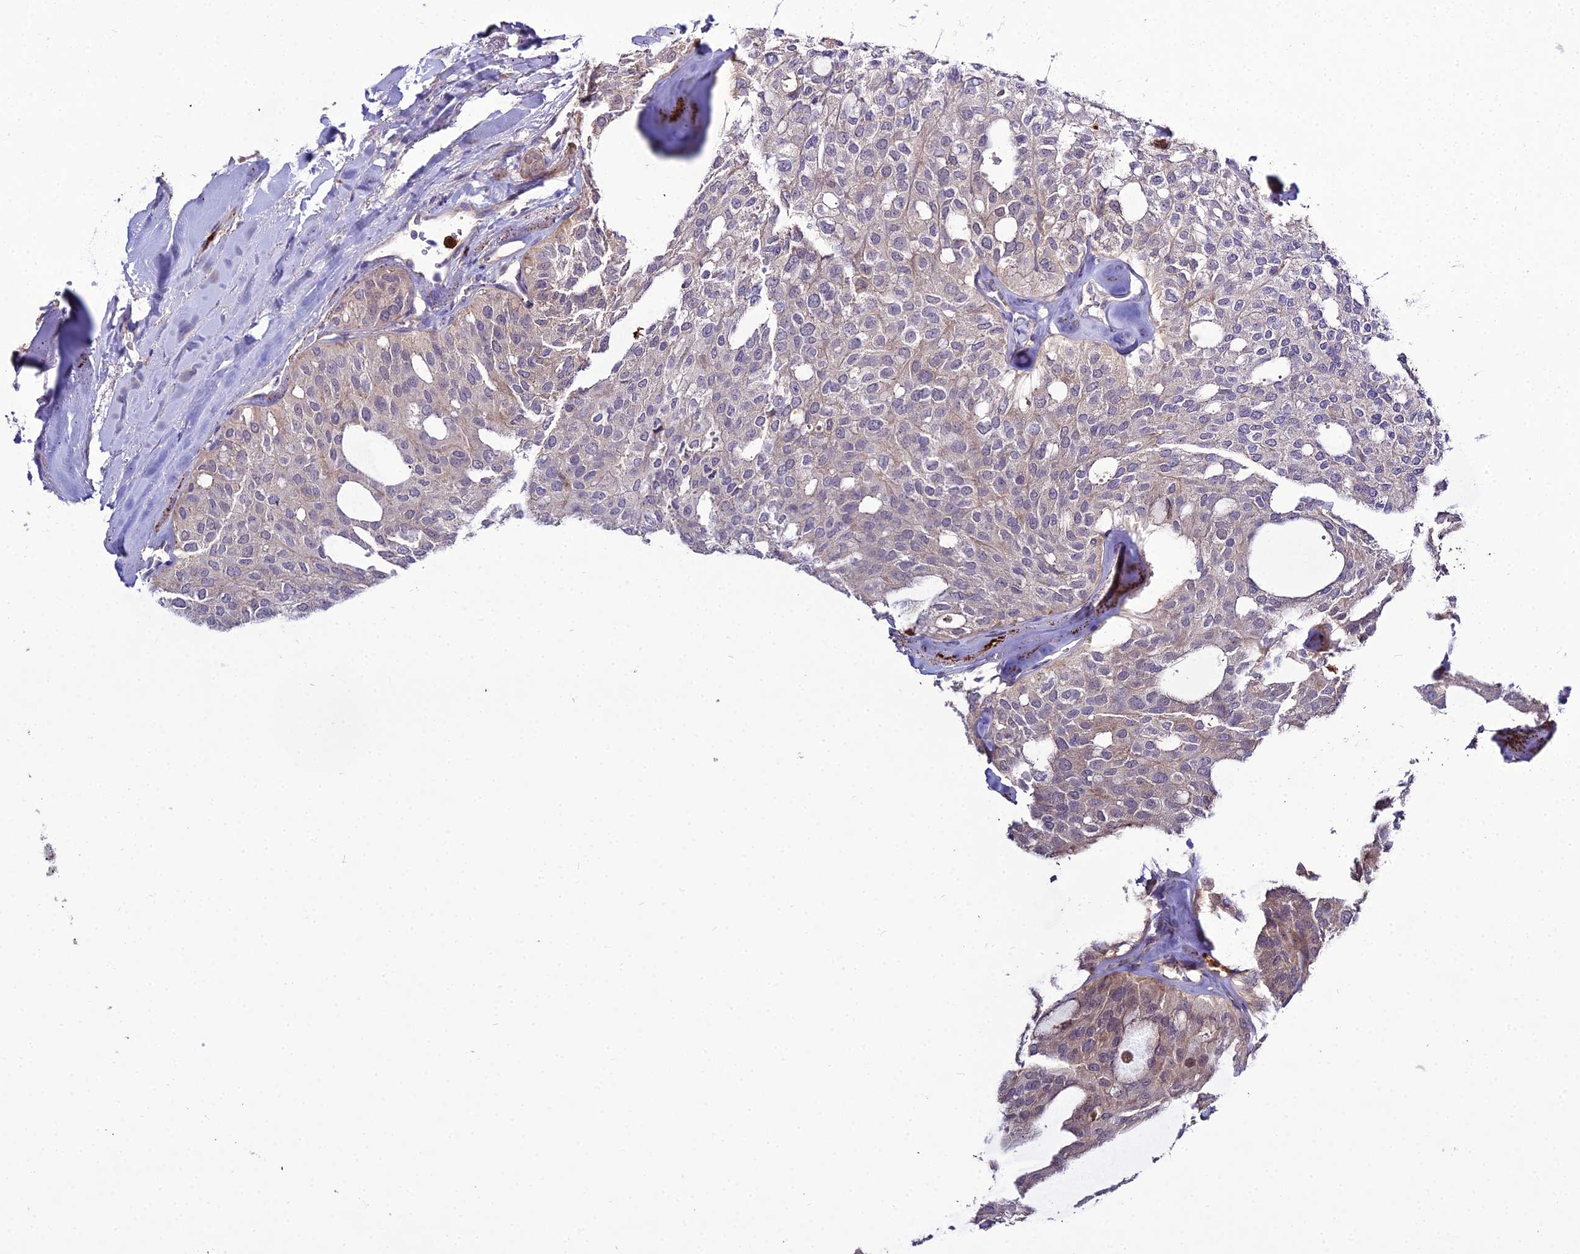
{"staining": {"intensity": "weak", "quantity": "<25%", "location": "cytoplasmic/membranous"}, "tissue": "thyroid cancer", "cell_type": "Tumor cells", "image_type": "cancer", "snomed": [{"axis": "morphology", "description": "Follicular adenoma carcinoma, NOS"}, {"axis": "topography", "description": "Thyroid gland"}], "caption": "This is an immunohistochemistry (IHC) photomicrograph of human thyroid cancer. There is no expression in tumor cells.", "gene": "EID2", "patient": {"sex": "male", "age": 75}}